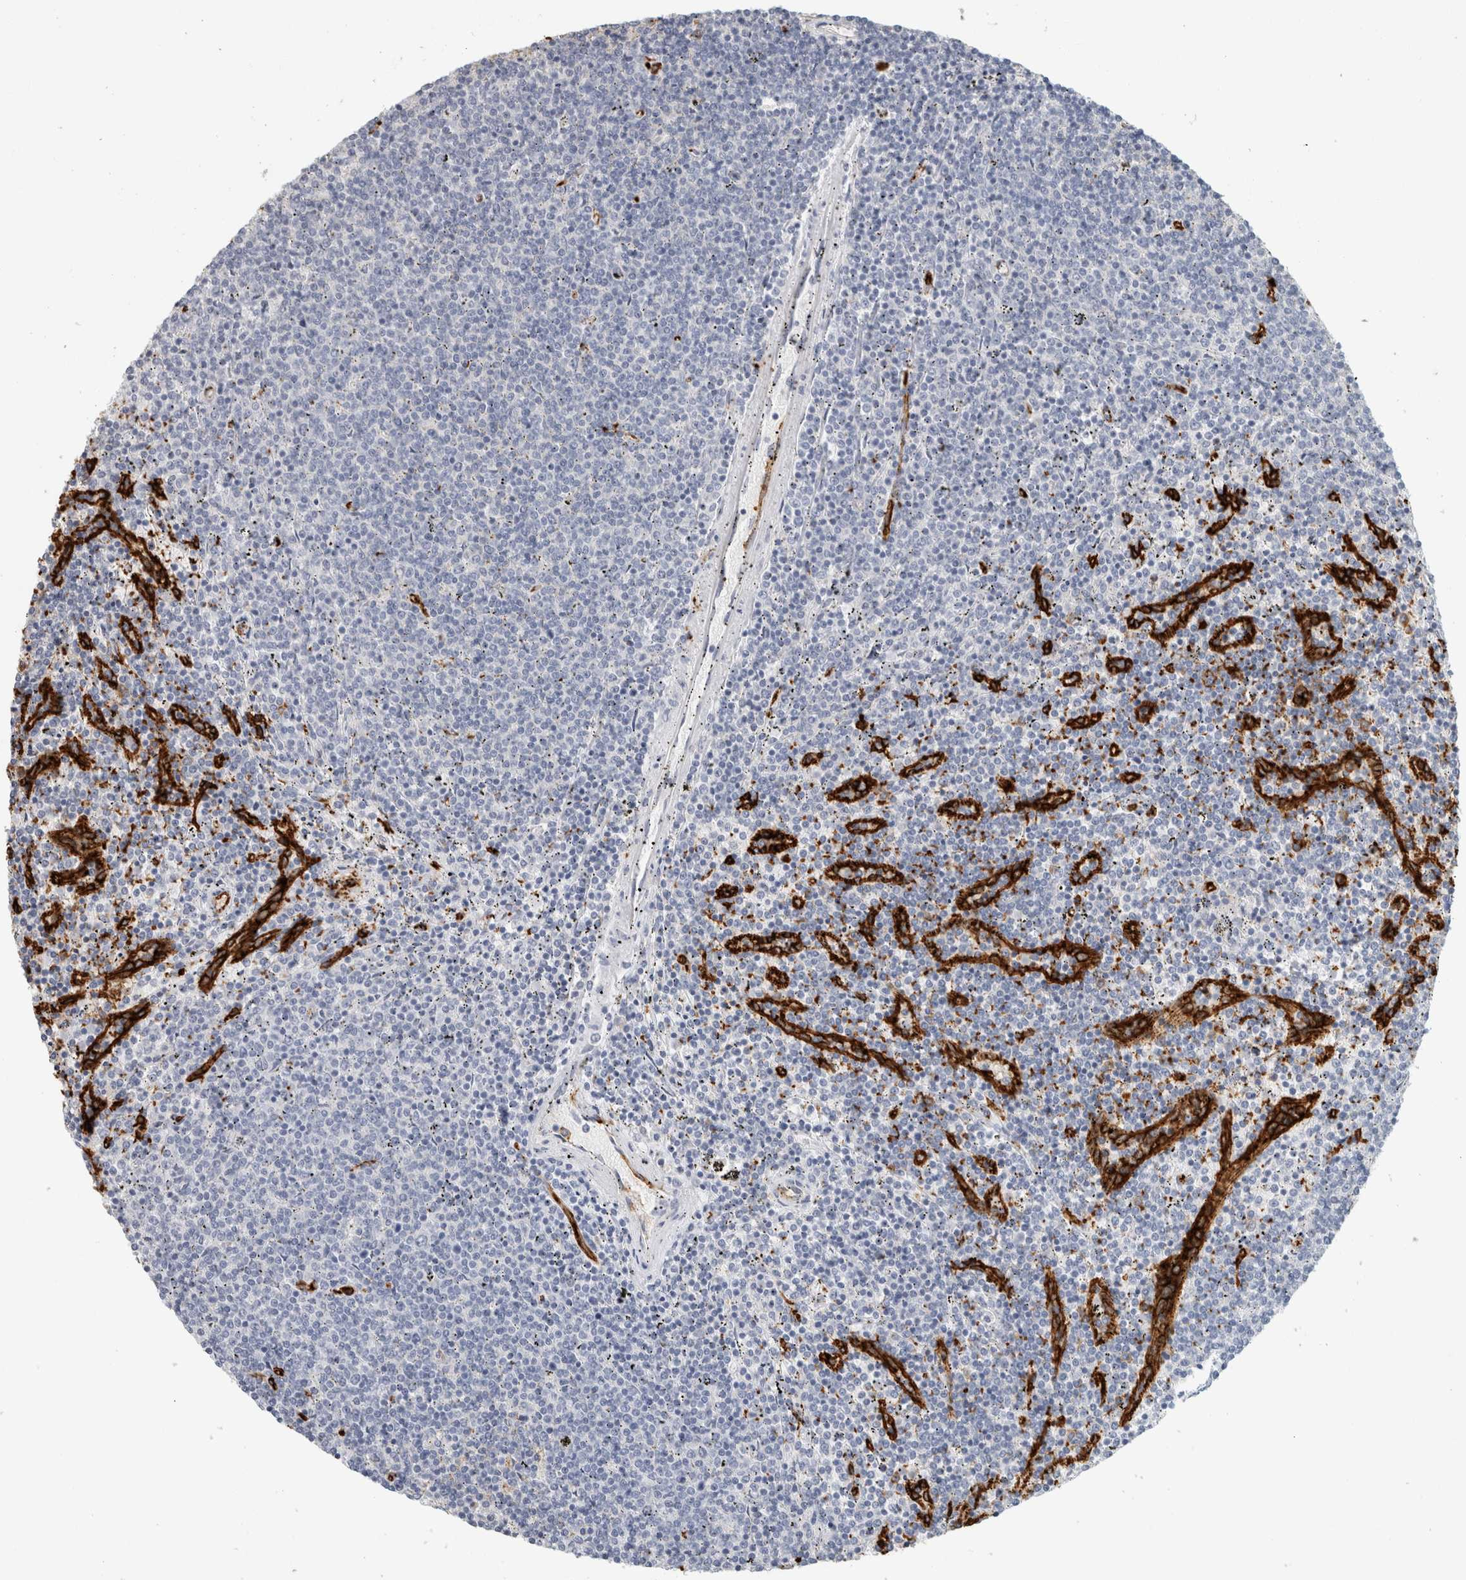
{"staining": {"intensity": "negative", "quantity": "none", "location": "none"}, "tissue": "lymphoma", "cell_type": "Tumor cells", "image_type": "cancer", "snomed": [{"axis": "morphology", "description": "Malignant lymphoma, non-Hodgkin's type, Low grade"}, {"axis": "topography", "description": "Spleen"}], "caption": "Protein analysis of lymphoma reveals no significant staining in tumor cells. (DAB (3,3'-diaminobenzidine) immunohistochemistry with hematoxylin counter stain).", "gene": "CD36", "patient": {"sex": "female", "age": 50}}